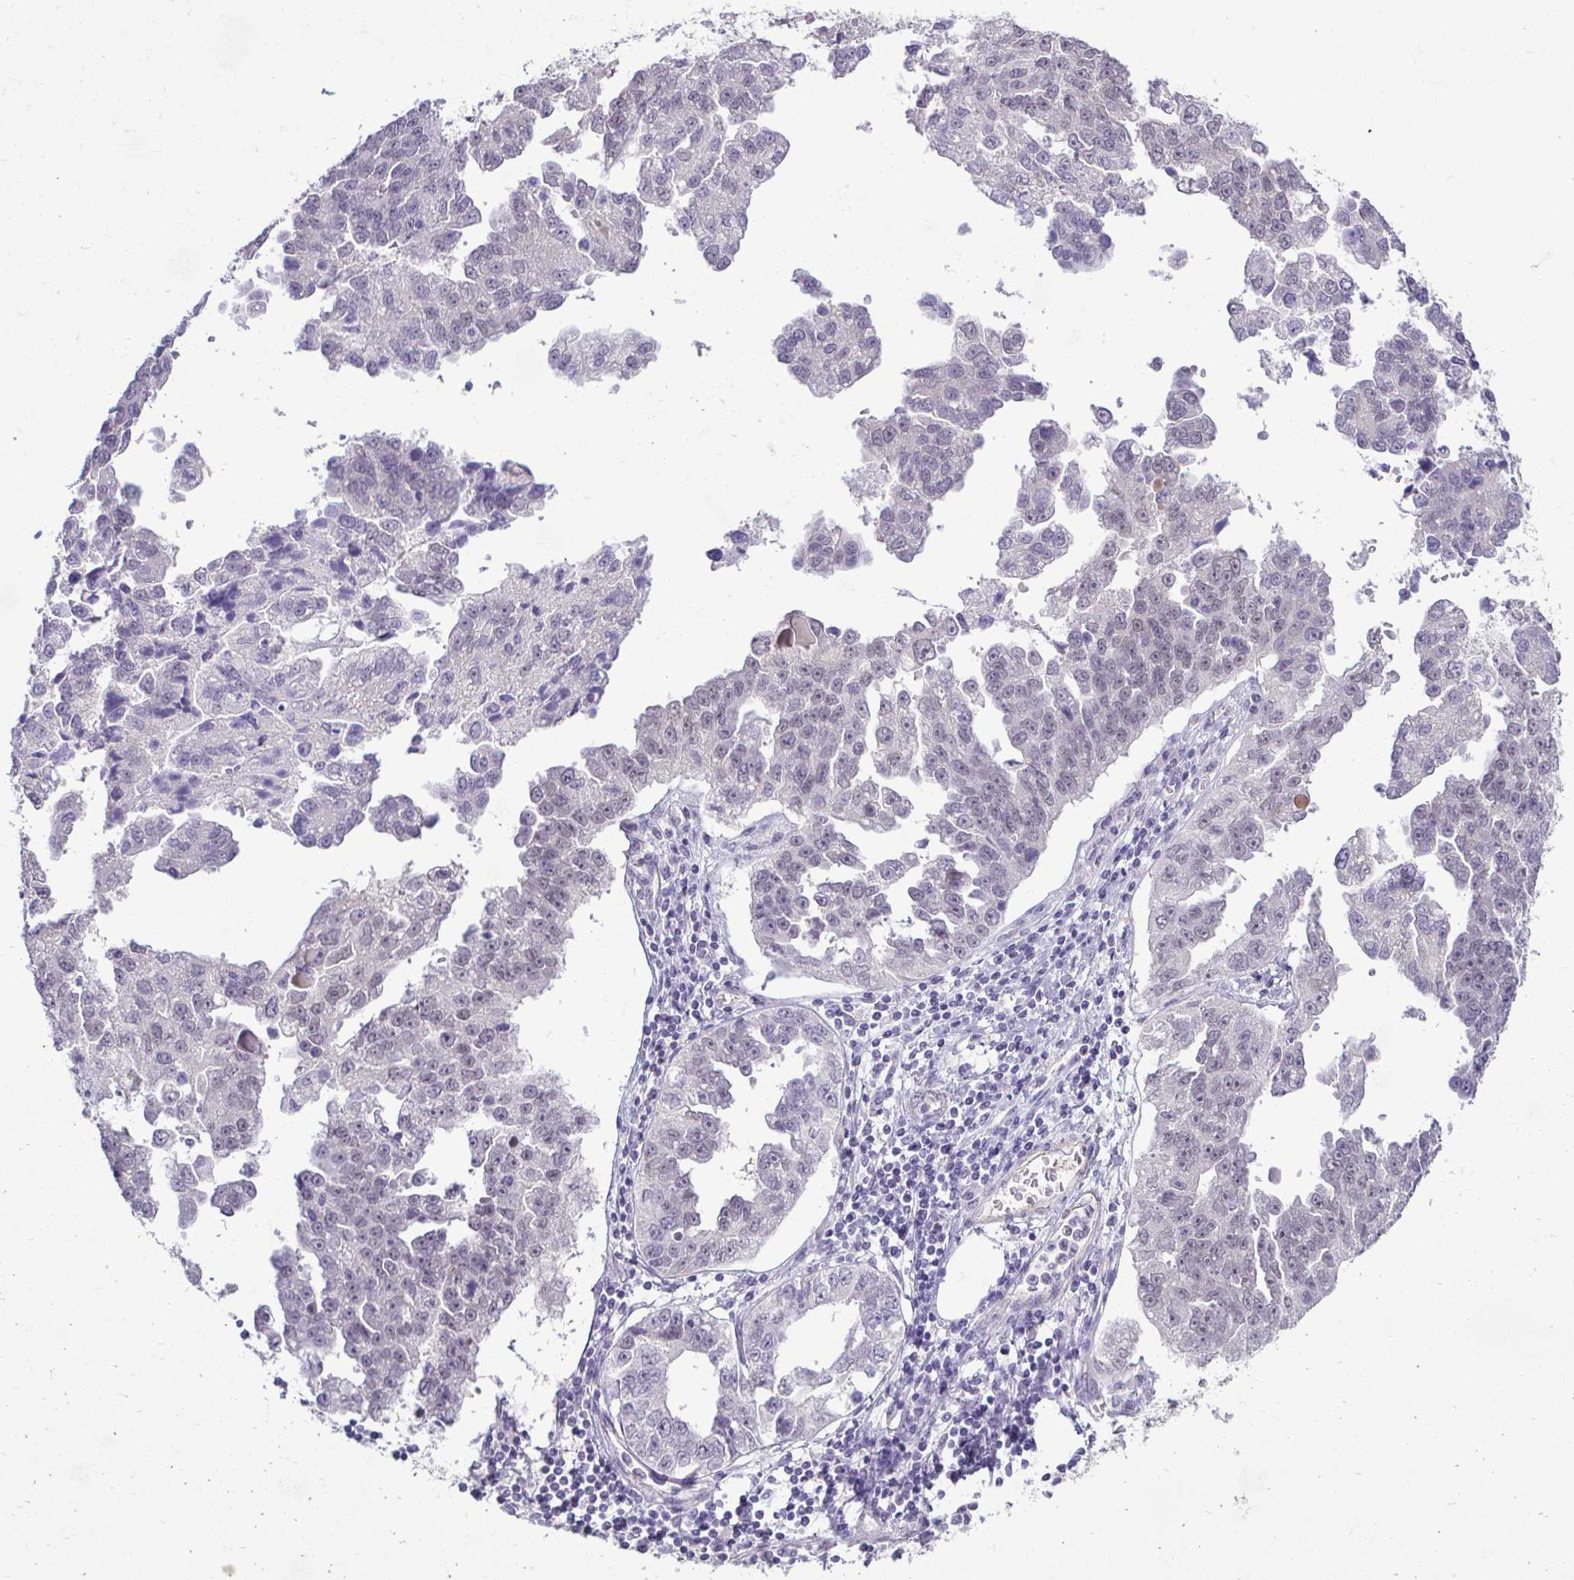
{"staining": {"intensity": "negative", "quantity": "none", "location": "none"}, "tissue": "ovarian cancer", "cell_type": "Tumor cells", "image_type": "cancer", "snomed": [{"axis": "morphology", "description": "Cystadenocarcinoma, serous, NOS"}, {"axis": "topography", "description": "Ovary"}], "caption": "The immunohistochemistry image has no significant staining in tumor cells of ovarian cancer (serous cystadenocarcinoma) tissue.", "gene": "SLC30A3", "patient": {"sex": "female", "age": 75}}